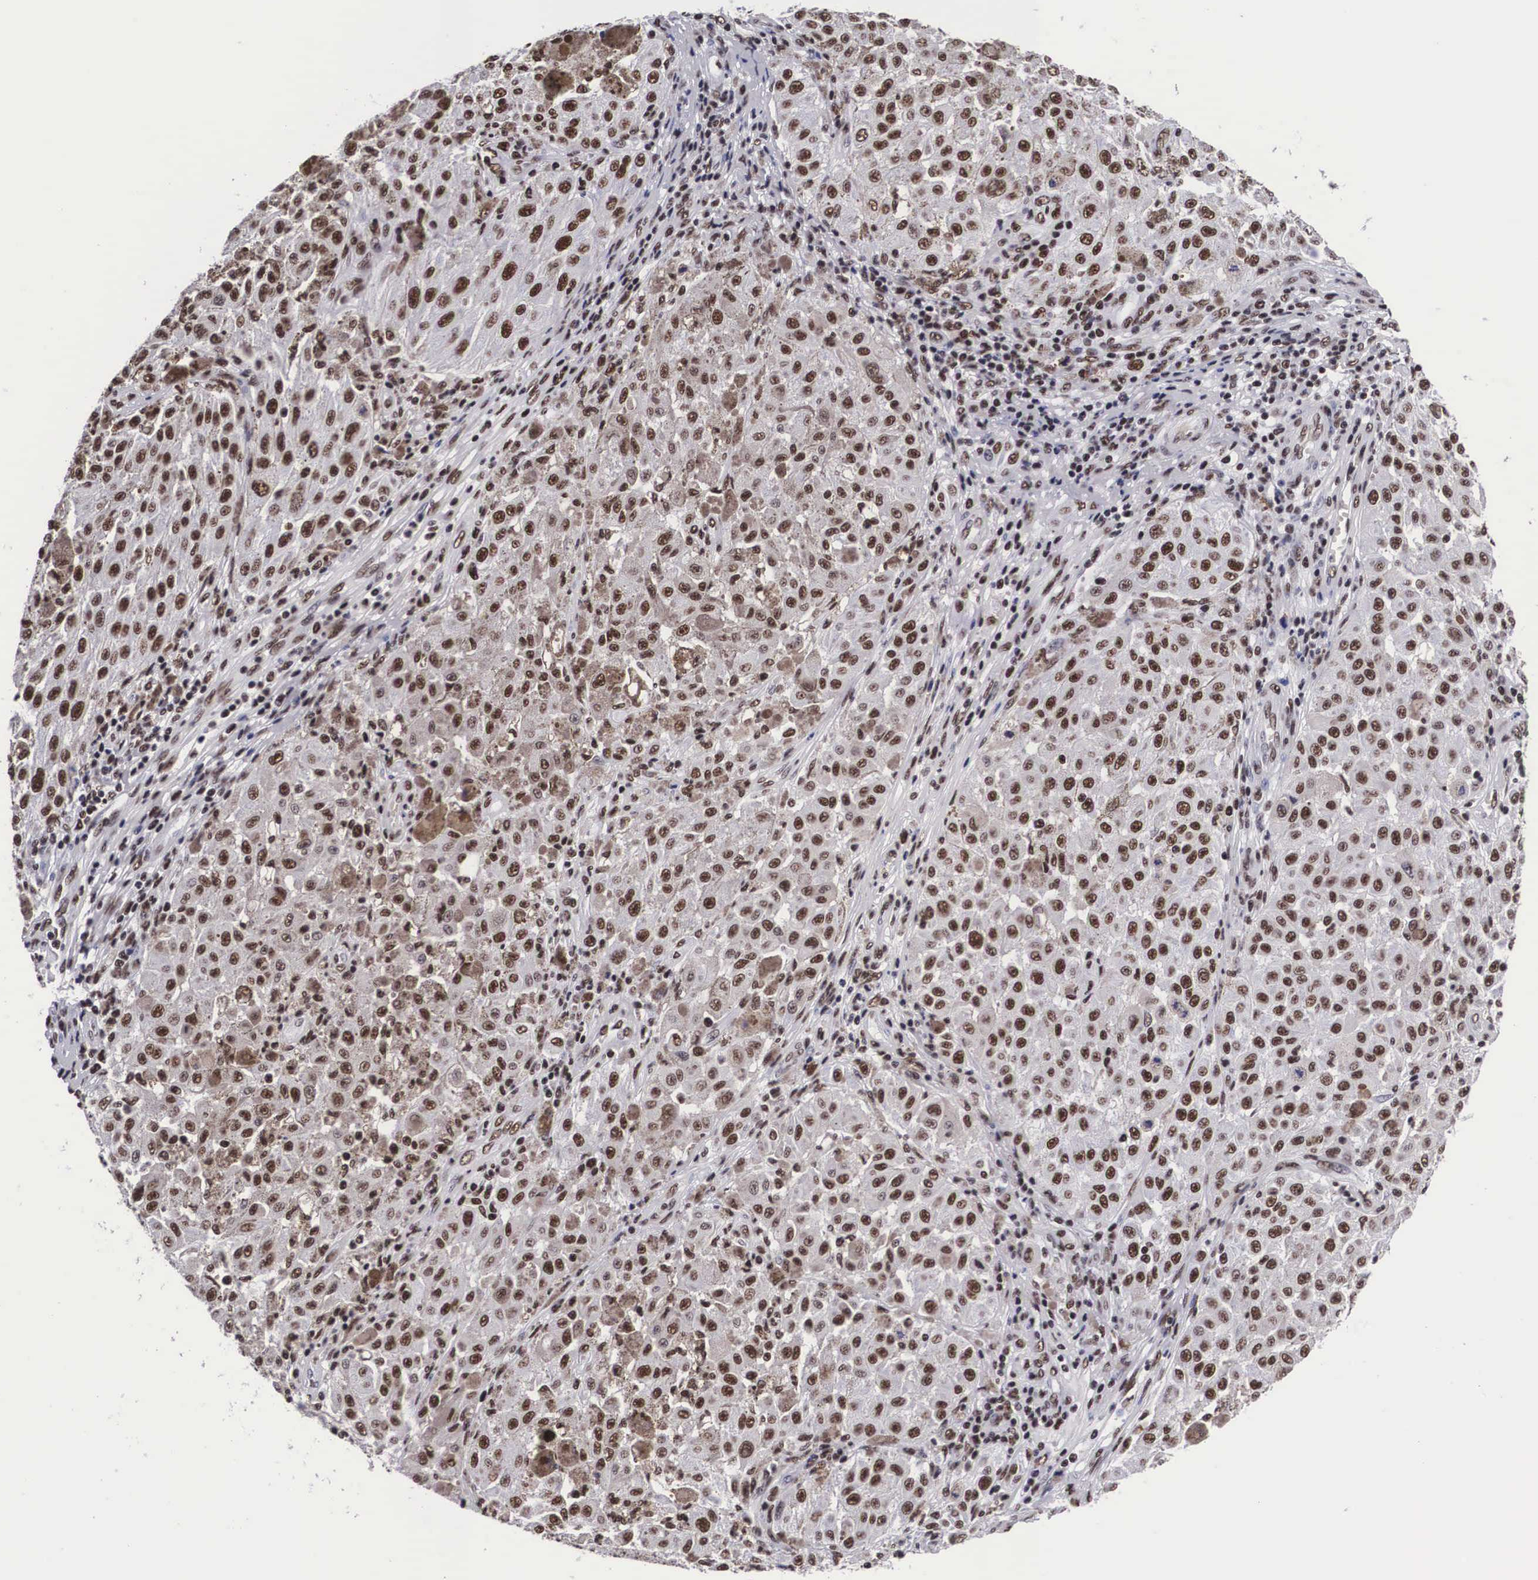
{"staining": {"intensity": "moderate", "quantity": ">75%", "location": "nuclear"}, "tissue": "melanoma", "cell_type": "Tumor cells", "image_type": "cancer", "snomed": [{"axis": "morphology", "description": "Malignant melanoma, NOS"}, {"axis": "topography", "description": "Skin"}], "caption": "Protein staining demonstrates moderate nuclear staining in approximately >75% of tumor cells in malignant melanoma. (DAB (3,3'-diaminobenzidine) IHC, brown staining for protein, blue staining for nuclei).", "gene": "SF3A1", "patient": {"sex": "female", "age": 64}}